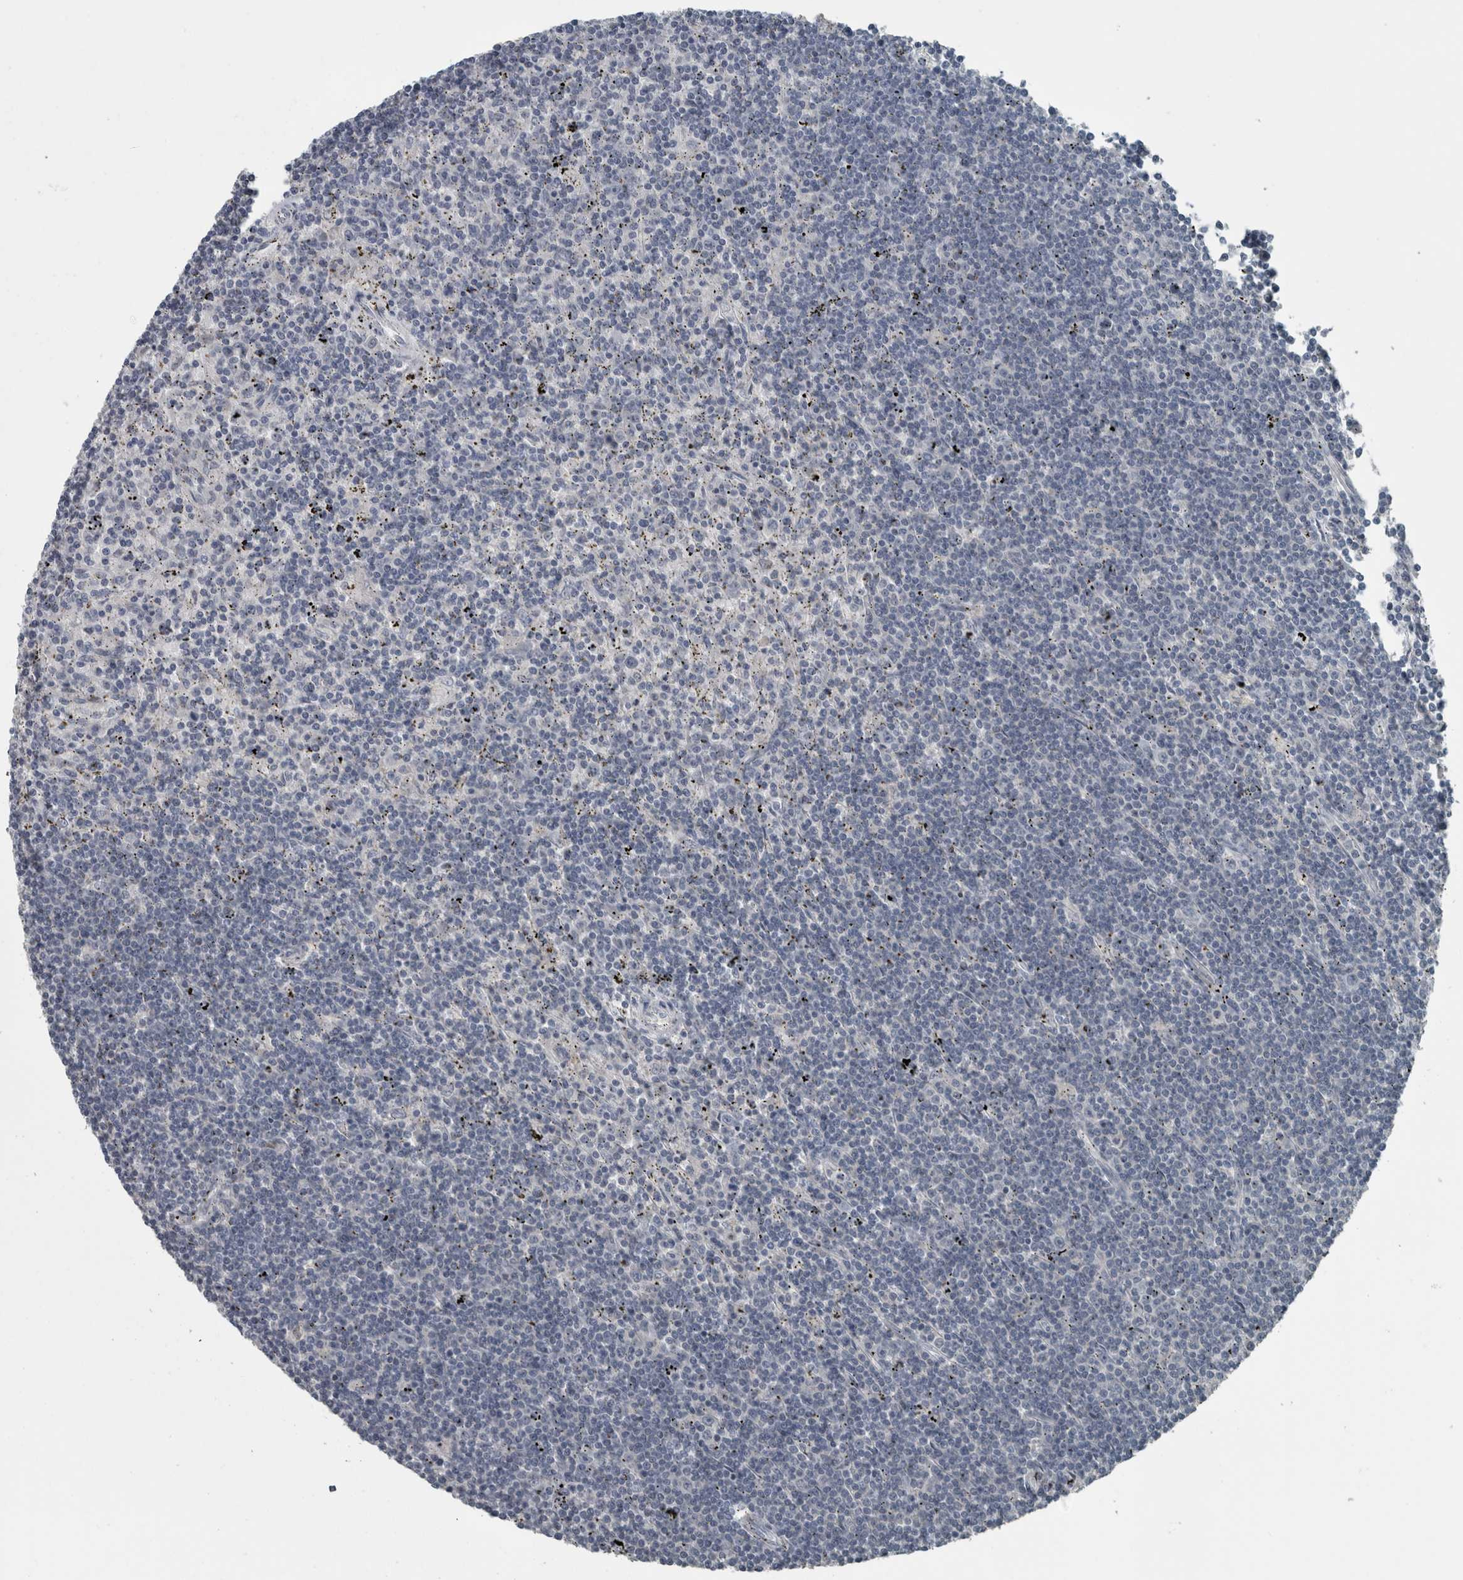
{"staining": {"intensity": "negative", "quantity": "none", "location": "none"}, "tissue": "lymphoma", "cell_type": "Tumor cells", "image_type": "cancer", "snomed": [{"axis": "morphology", "description": "Malignant lymphoma, non-Hodgkin's type, Low grade"}, {"axis": "topography", "description": "Spleen"}], "caption": "Tumor cells show no significant protein expression in lymphoma.", "gene": "KRT20", "patient": {"sex": "male", "age": 76}}